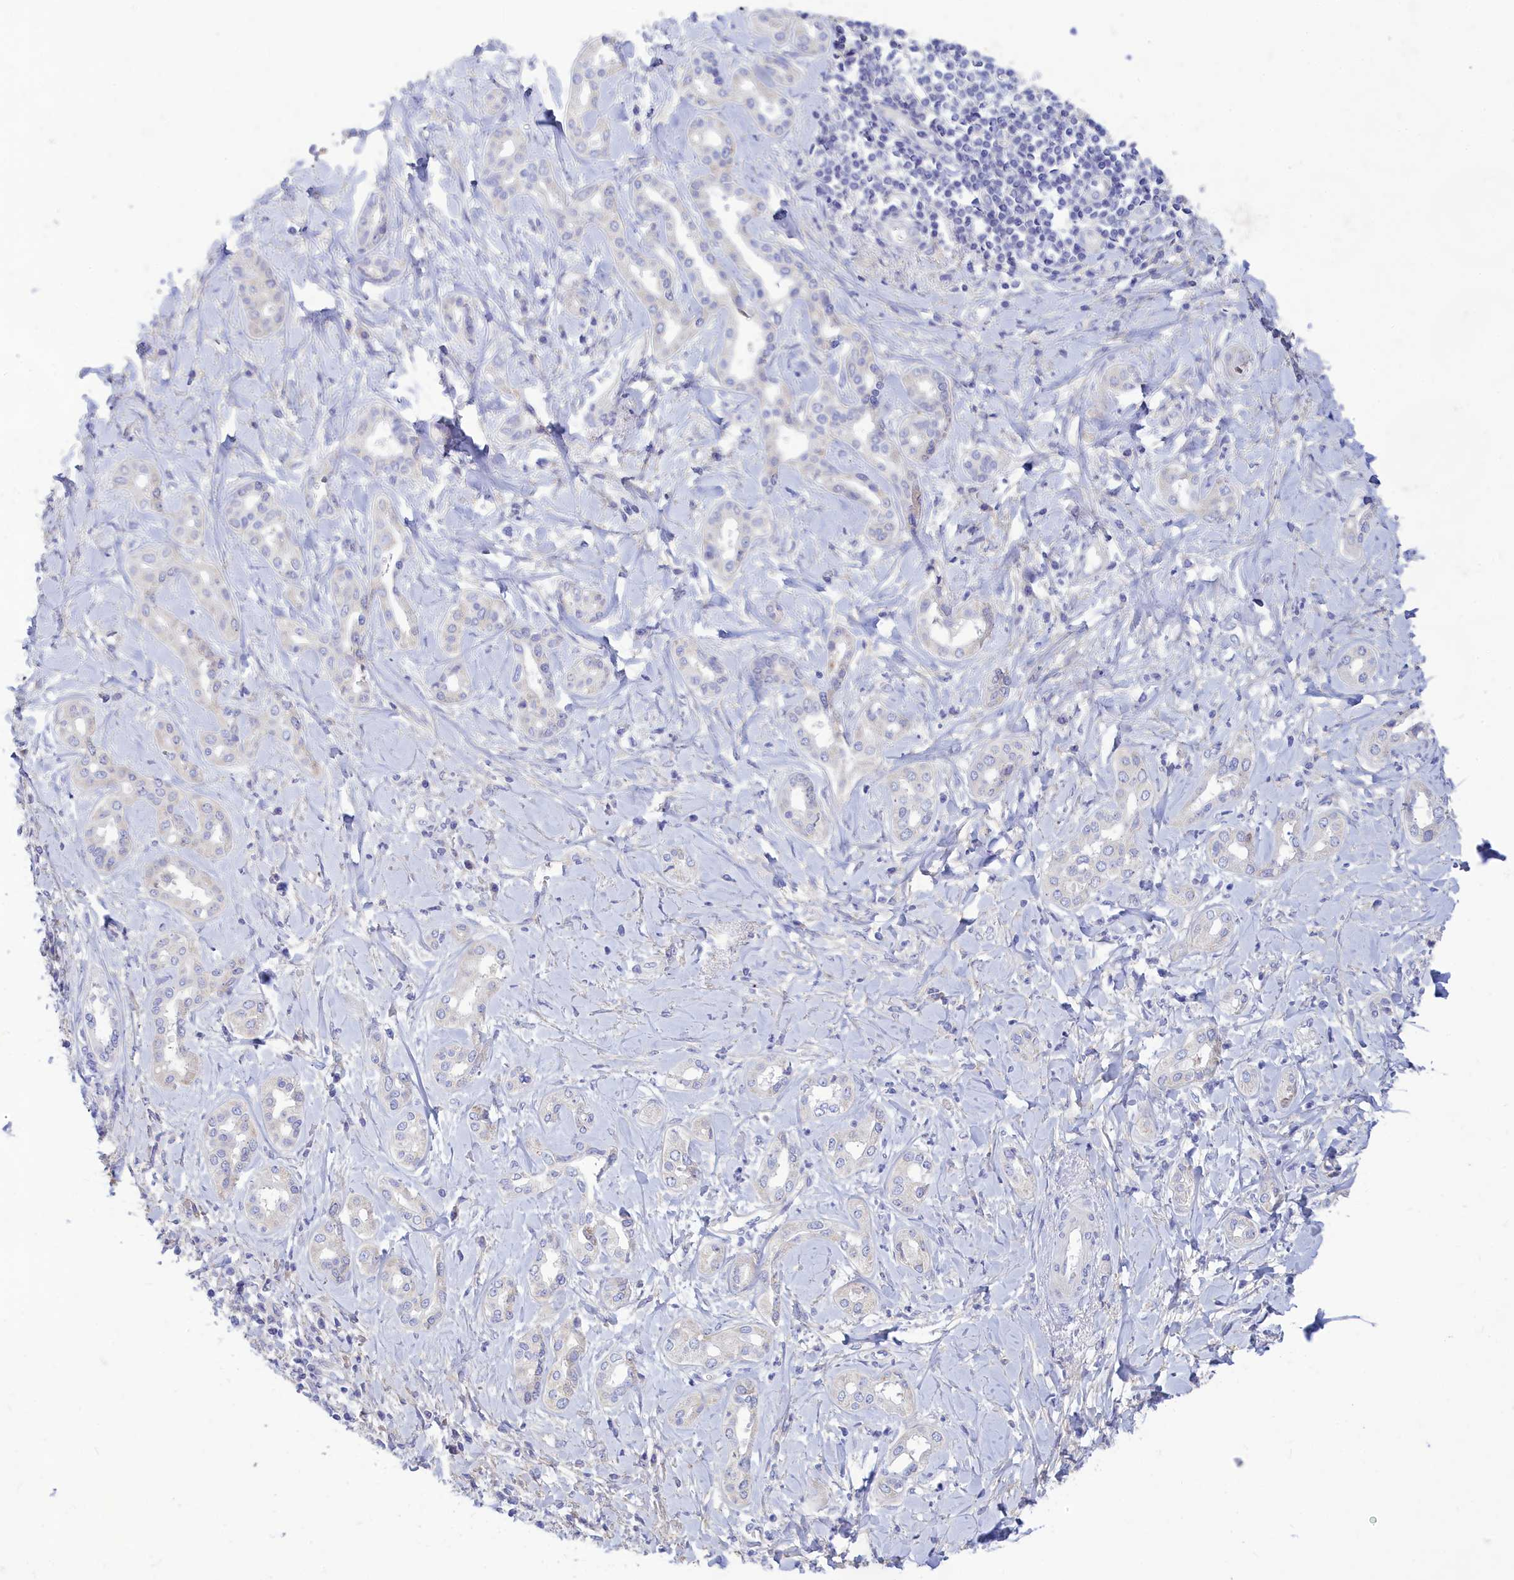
{"staining": {"intensity": "negative", "quantity": "none", "location": "none"}, "tissue": "liver cancer", "cell_type": "Tumor cells", "image_type": "cancer", "snomed": [{"axis": "morphology", "description": "Cholangiocarcinoma"}, {"axis": "topography", "description": "Liver"}], "caption": "Immunohistochemical staining of human liver cholangiocarcinoma reveals no significant staining in tumor cells.", "gene": "TMEM30B", "patient": {"sex": "female", "age": 77}}